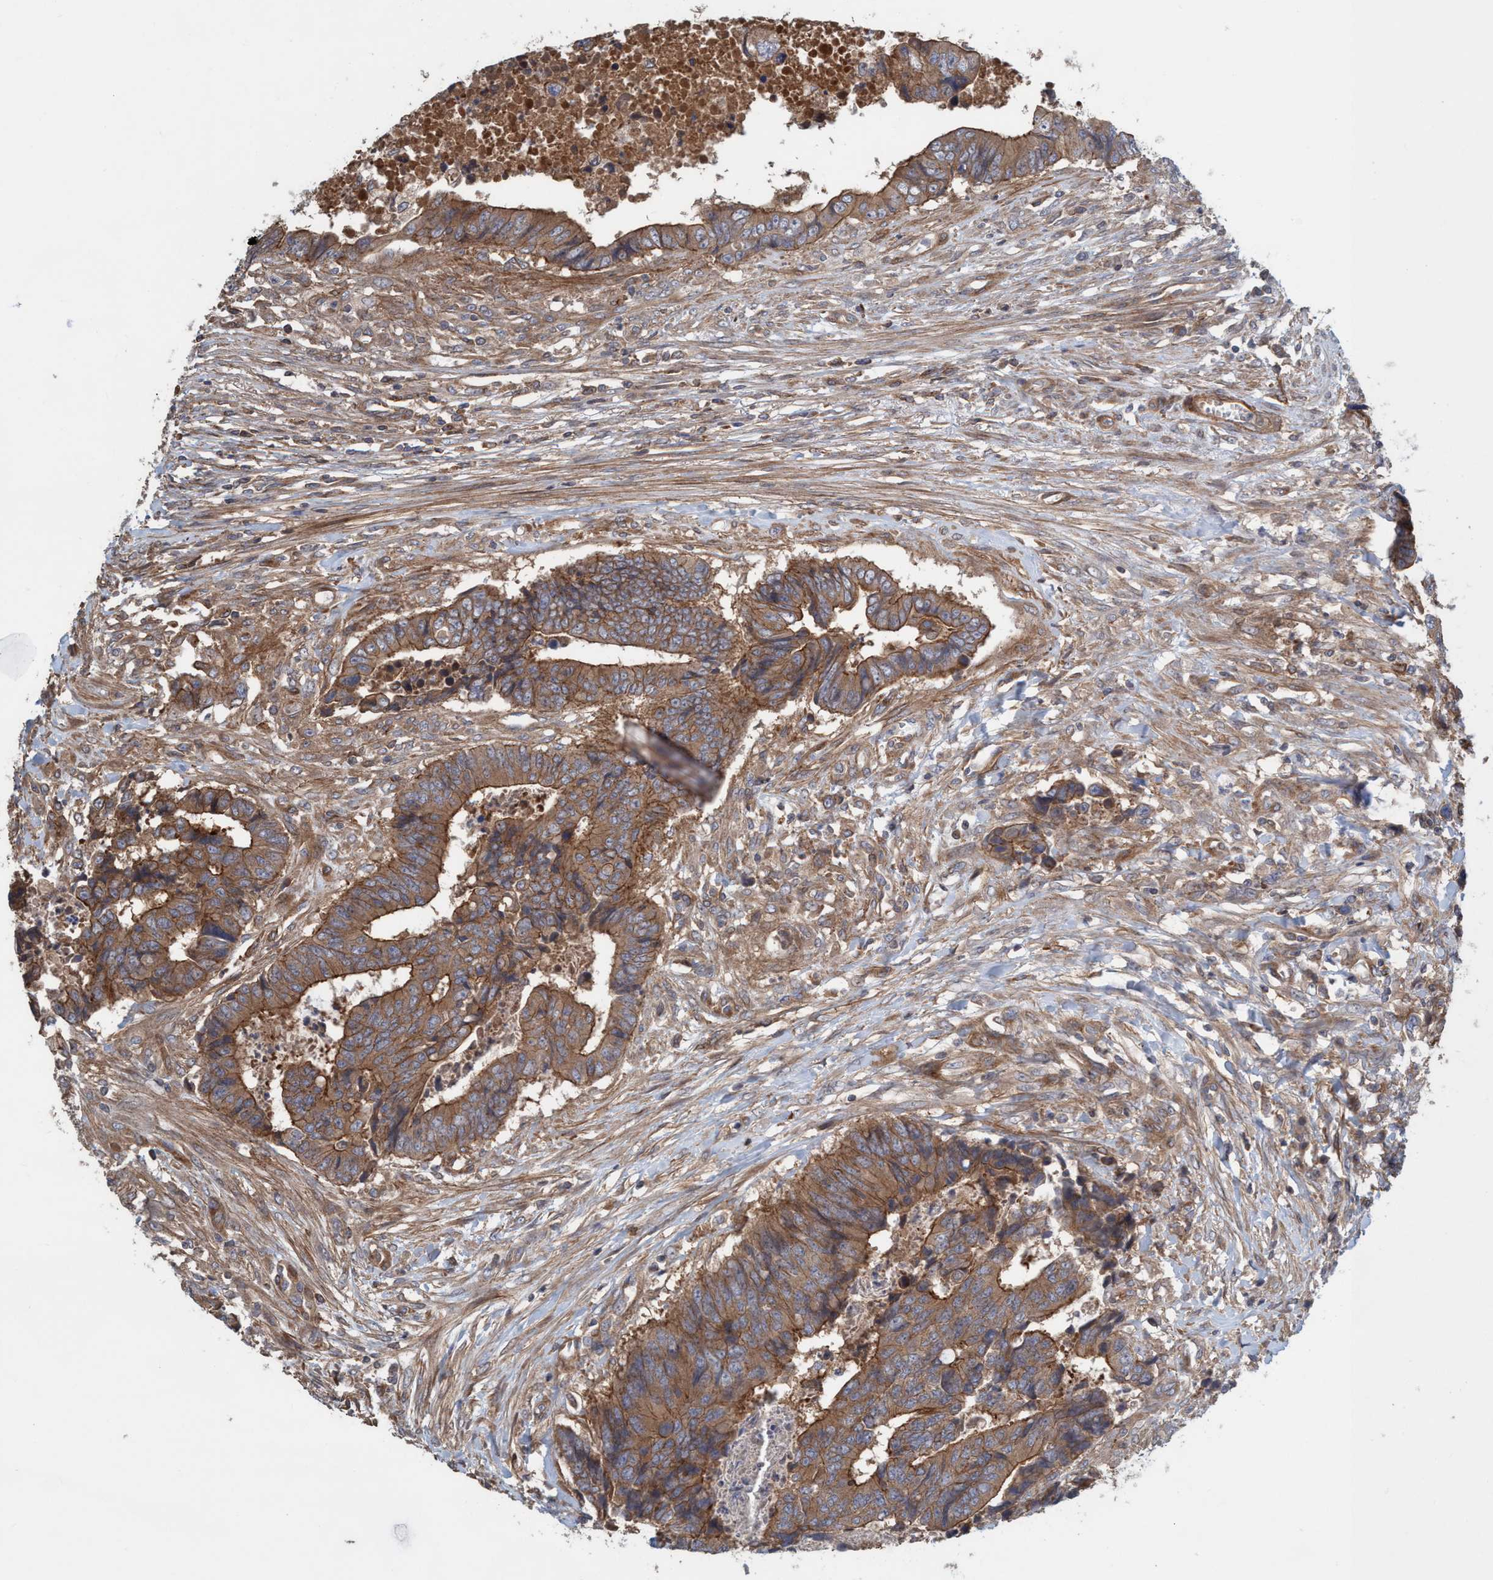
{"staining": {"intensity": "strong", "quantity": ">75%", "location": "cytoplasmic/membranous"}, "tissue": "colorectal cancer", "cell_type": "Tumor cells", "image_type": "cancer", "snomed": [{"axis": "morphology", "description": "Adenocarcinoma, NOS"}, {"axis": "topography", "description": "Rectum"}], "caption": "This is a micrograph of IHC staining of colorectal cancer, which shows strong positivity in the cytoplasmic/membranous of tumor cells.", "gene": "SPECC1", "patient": {"sex": "male", "age": 84}}